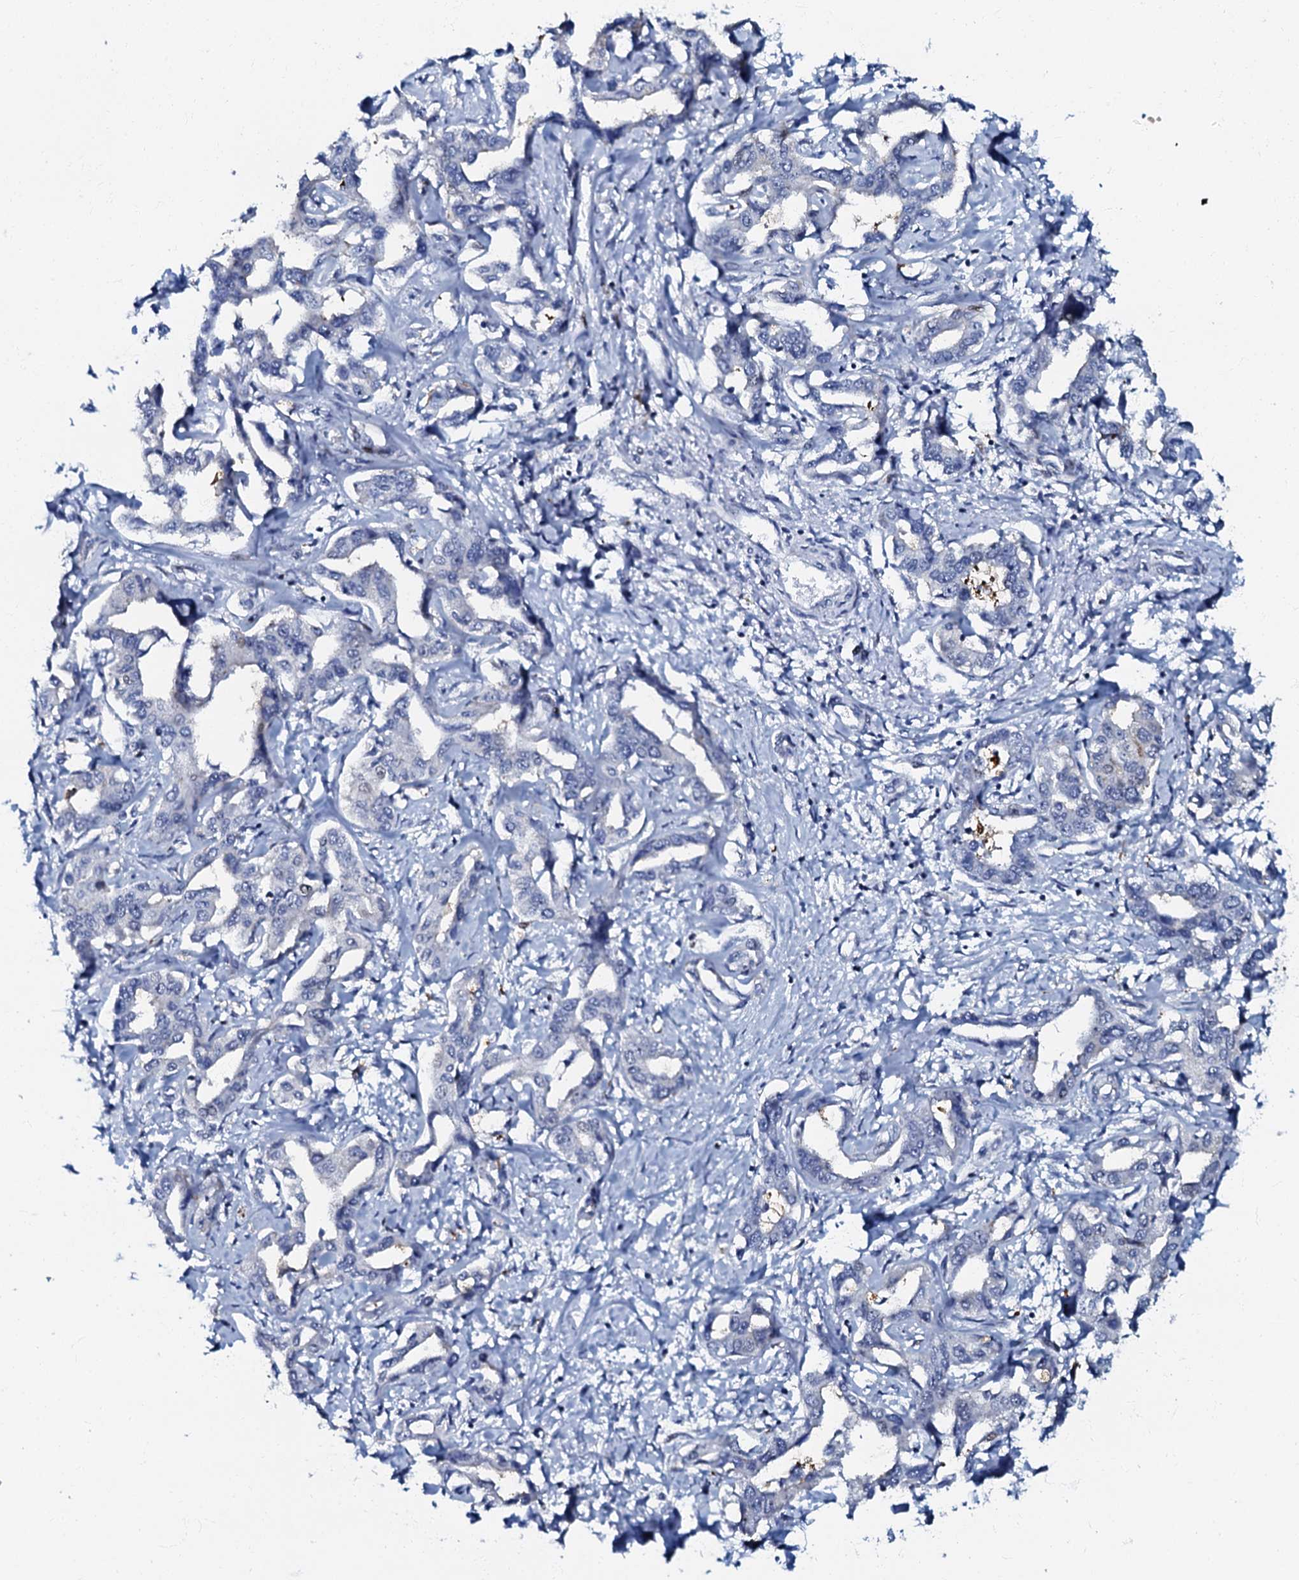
{"staining": {"intensity": "negative", "quantity": "none", "location": "none"}, "tissue": "liver cancer", "cell_type": "Tumor cells", "image_type": "cancer", "snomed": [{"axis": "morphology", "description": "Cholangiocarcinoma"}, {"axis": "topography", "description": "Liver"}], "caption": "Image shows no significant protein staining in tumor cells of cholangiocarcinoma (liver).", "gene": "MFSD5", "patient": {"sex": "male", "age": 59}}